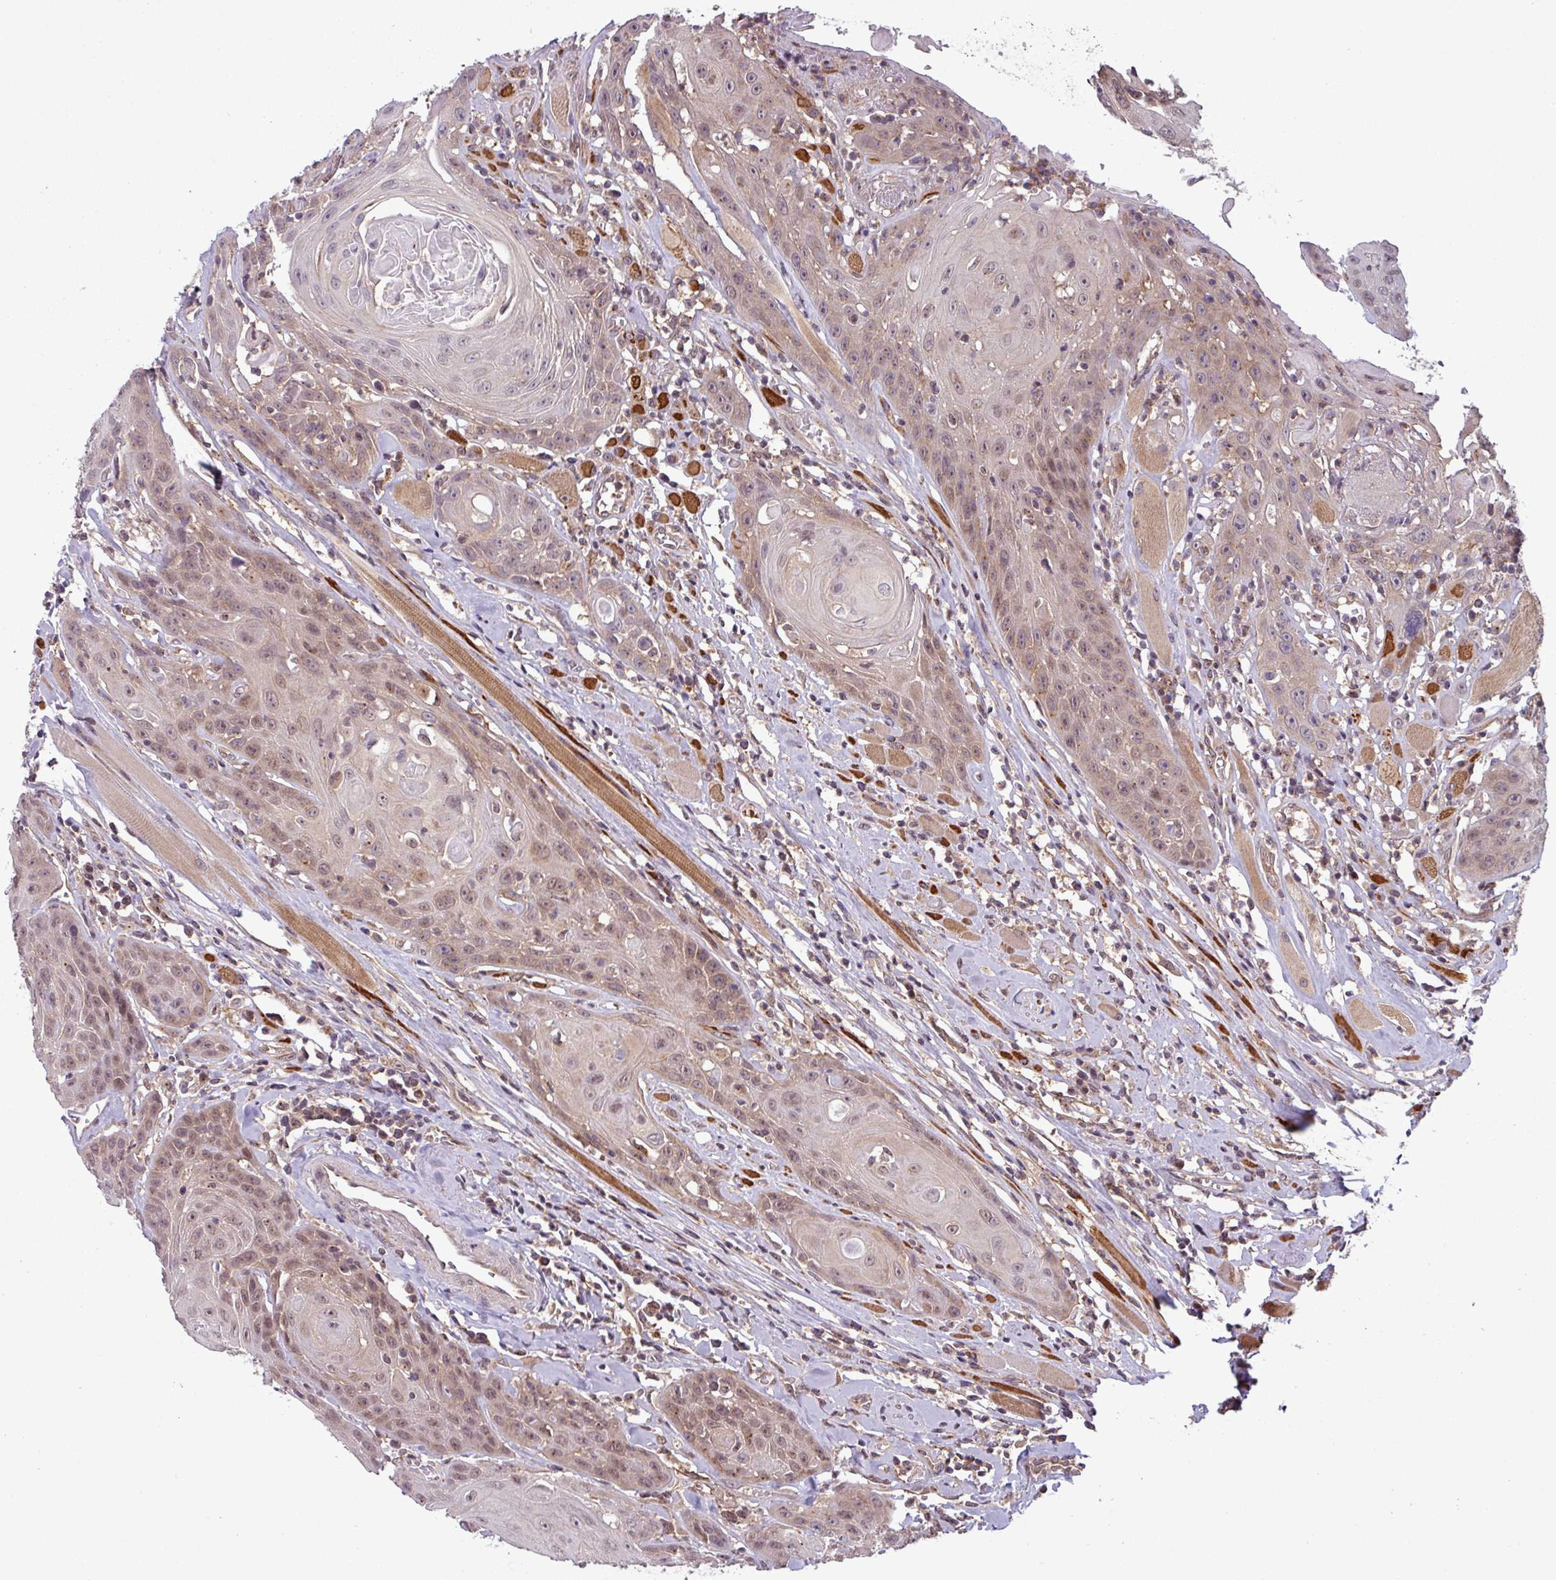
{"staining": {"intensity": "moderate", "quantity": "25%-75%", "location": "cytoplasmic/membranous,nuclear"}, "tissue": "head and neck cancer", "cell_type": "Tumor cells", "image_type": "cancer", "snomed": [{"axis": "morphology", "description": "Squamous cell carcinoma, NOS"}, {"axis": "topography", "description": "Head-Neck"}], "caption": "Head and neck cancer (squamous cell carcinoma) stained with a brown dye shows moderate cytoplasmic/membranous and nuclear positive expression in about 25%-75% of tumor cells.", "gene": "NPFFR1", "patient": {"sex": "female", "age": 59}}